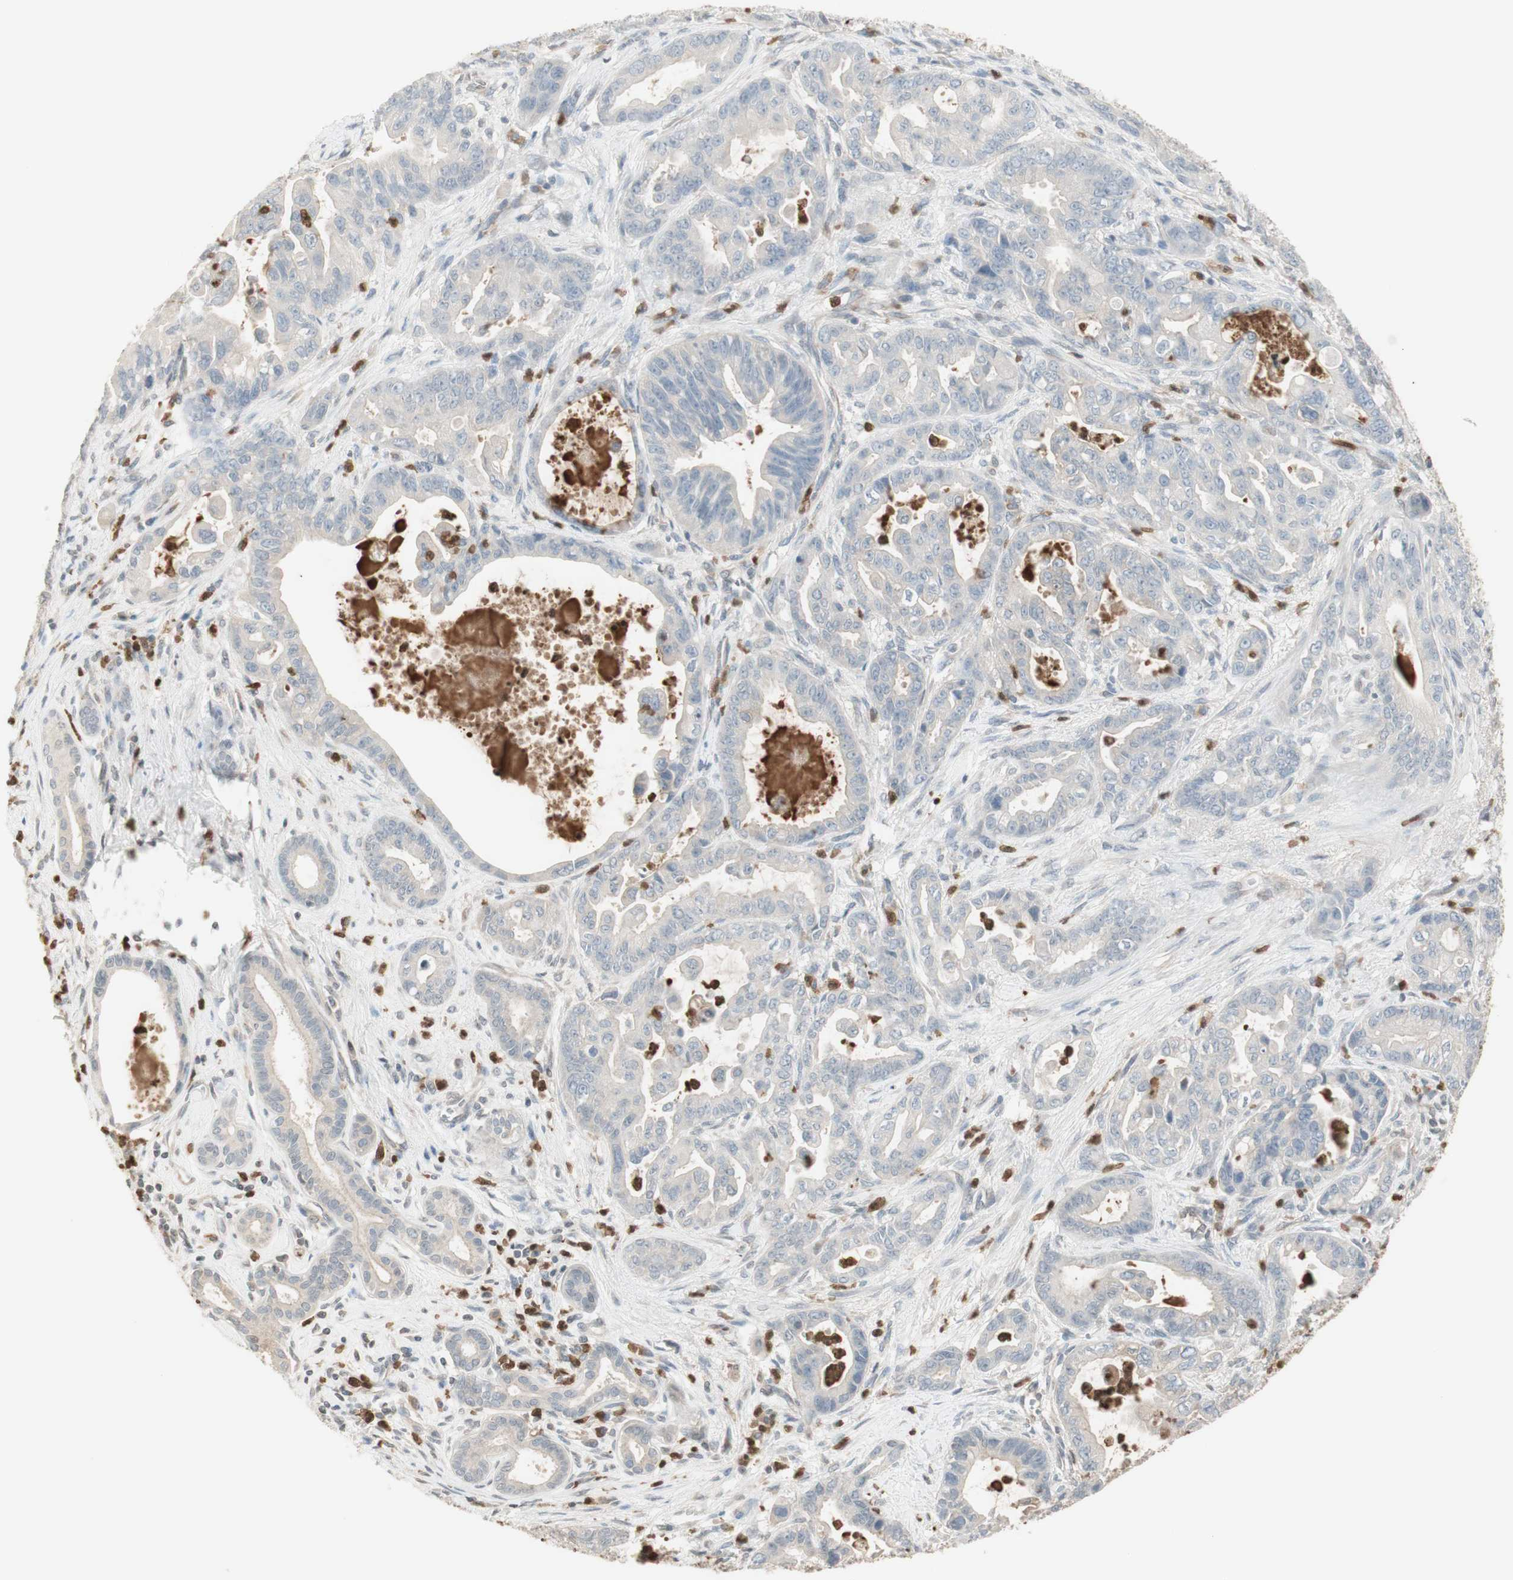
{"staining": {"intensity": "negative", "quantity": "none", "location": "none"}, "tissue": "pancreatic cancer", "cell_type": "Tumor cells", "image_type": "cancer", "snomed": [{"axis": "morphology", "description": "Adenocarcinoma, NOS"}, {"axis": "topography", "description": "Pancreas"}], "caption": "Human pancreatic cancer stained for a protein using immunohistochemistry exhibits no staining in tumor cells.", "gene": "NID1", "patient": {"sex": "male", "age": 70}}